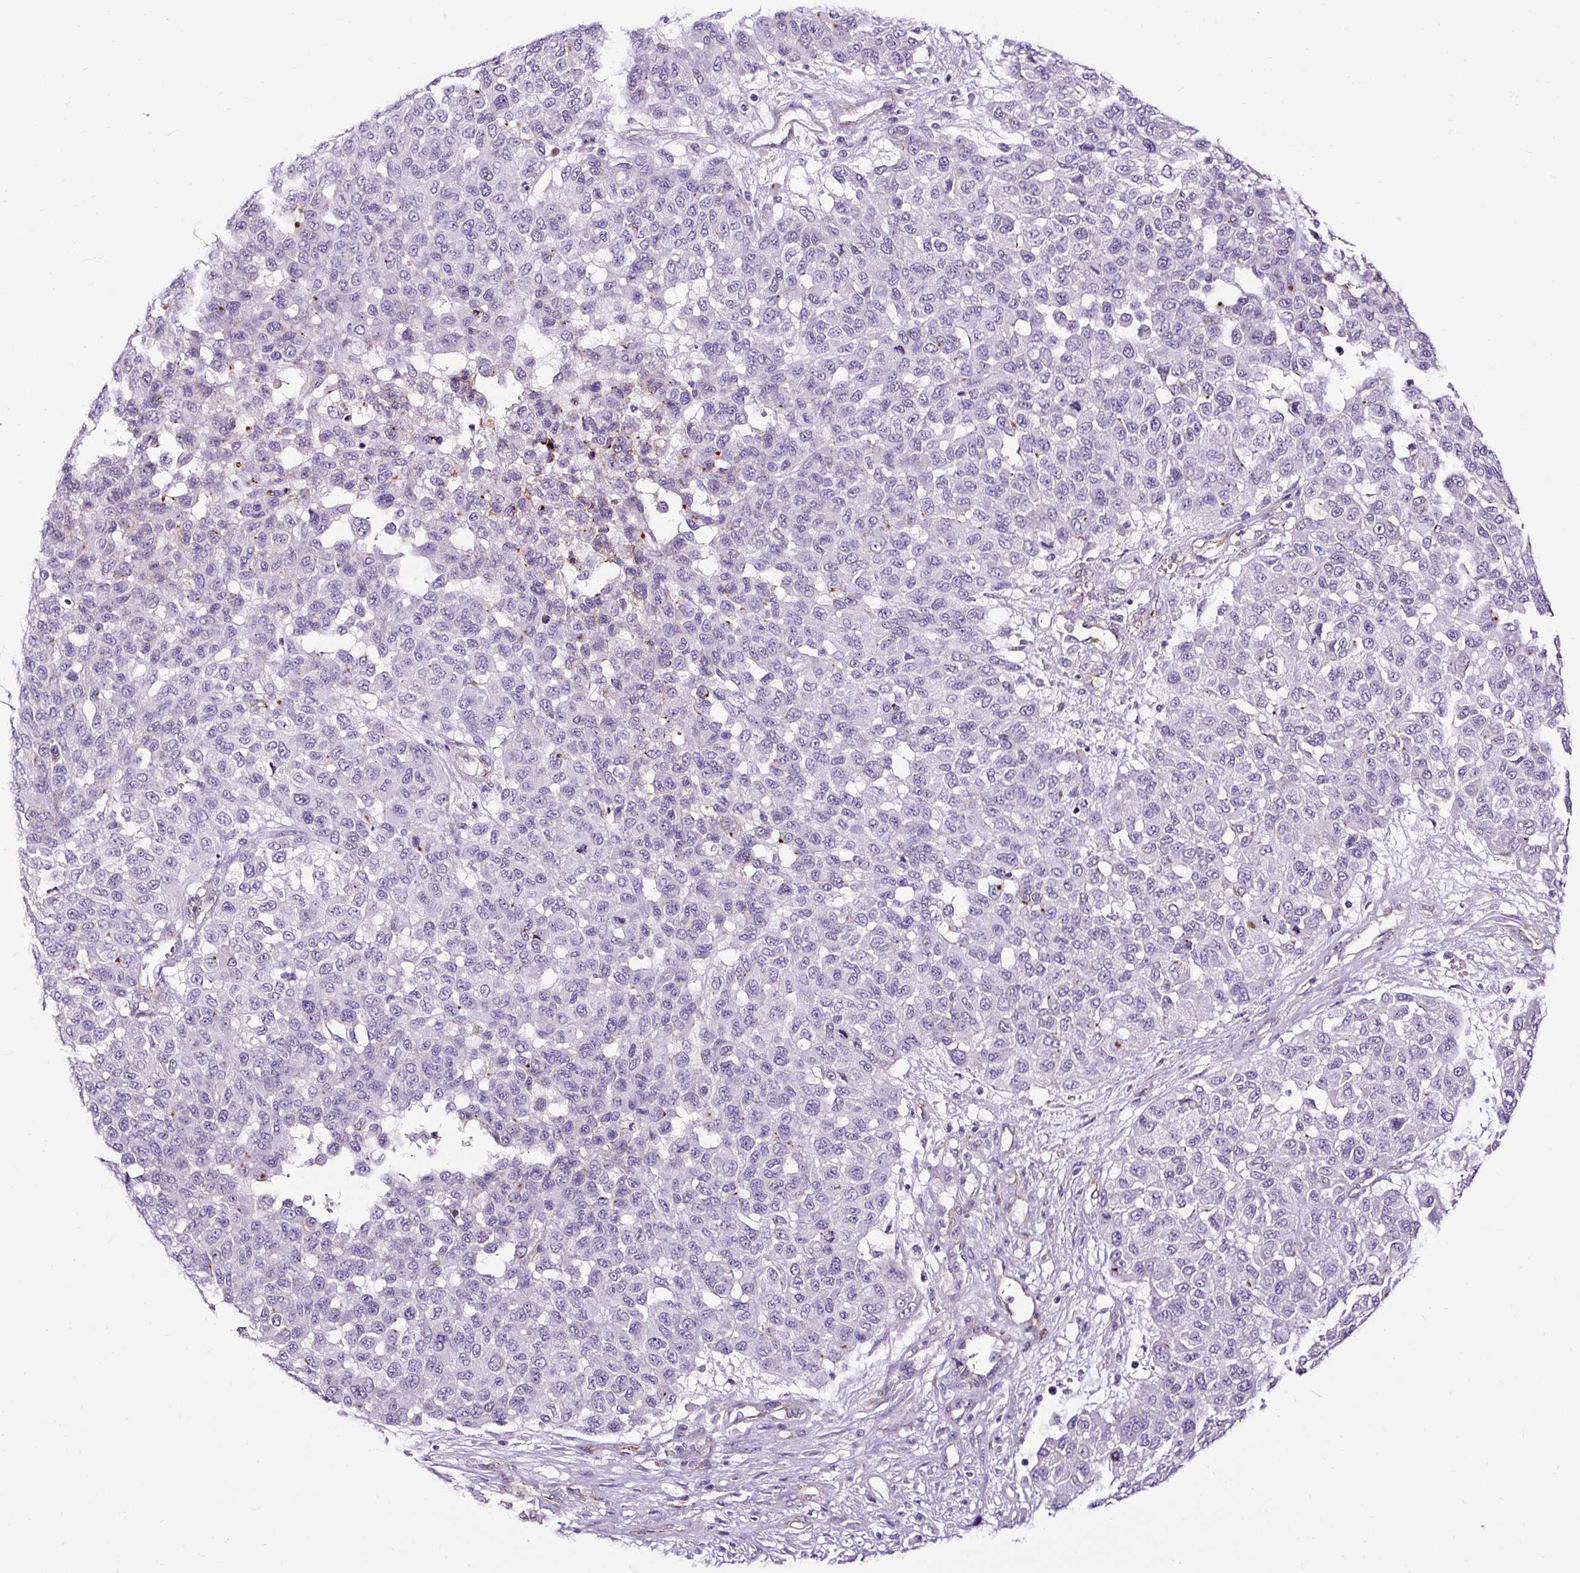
{"staining": {"intensity": "negative", "quantity": "none", "location": "none"}, "tissue": "melanoma", "cell_type": "Tumor cells", "image_type": "cancer", "snomed": [{"axis": "morphology", "description": "Malignant melanoma, NOS"}, {"axis": "topography", "description": "Skin"}], "caption": "Immunohistochemical staining of melanoma exhibits no significant expression in tumor cells.", "gene": "SLC7A8", "patient": {"sex": "male", "age": 62}}